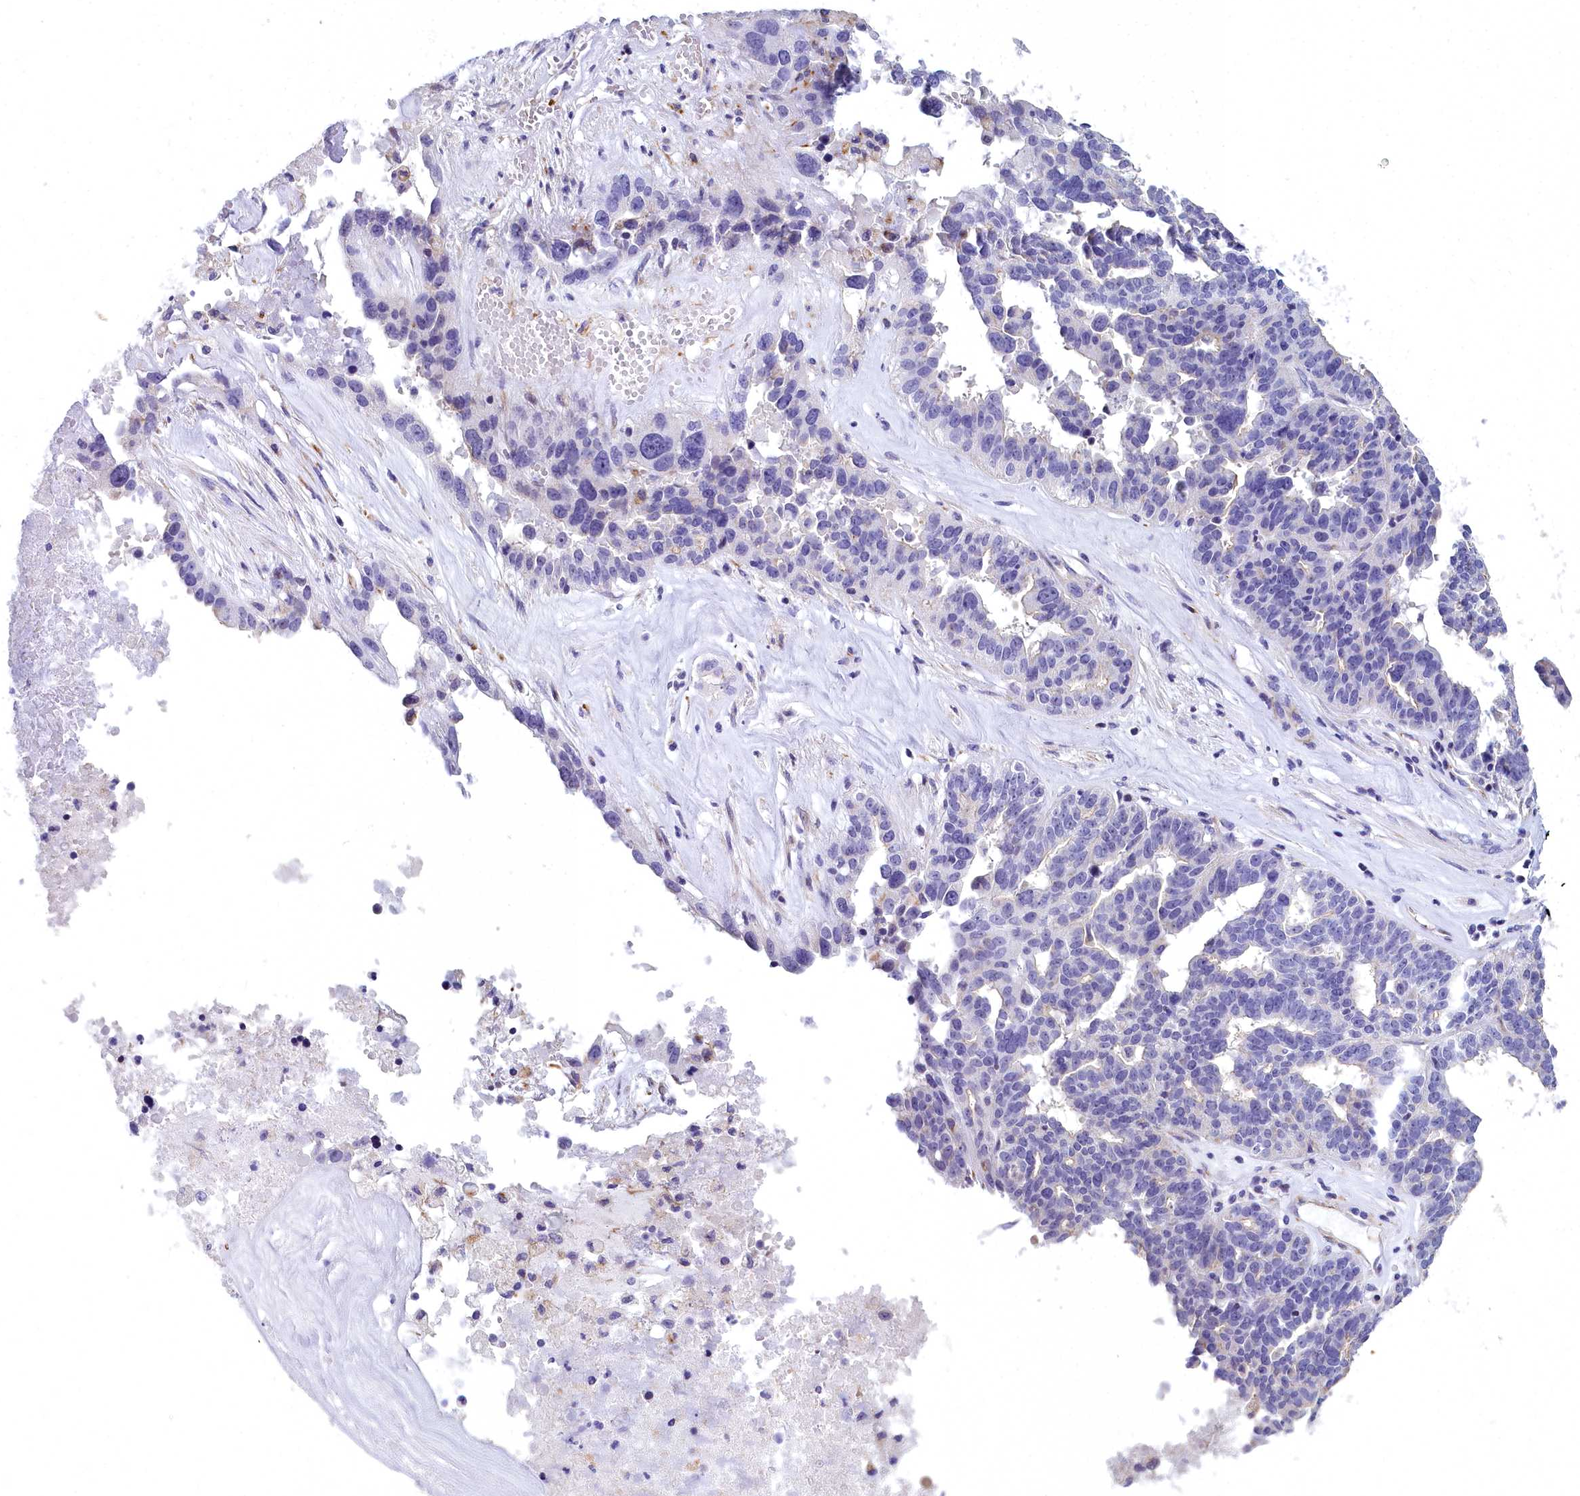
{"staining": {"intensity": "negative", "quantity": "none", "location": "none"}, "tissue": "ovarian cancer", "cell_type": "Tumor cells", "image_type": "cancer", "snomed": [{"axis": "morphology", "description": "Cystadenocarcinoma, serous, NOS"}, {"axis": "topography", "description": "Ovary"}], "caption": "Protein analysis of serous cystadenocarcinoma (ovarian) exhibits no significant expression in tumor cells. The staining is performed using DAB brown chromogen with nuclei counter-stained in using hematoxylin.", "gene": "TIMM22", "patient": {"sex": "female", "age": 59}}